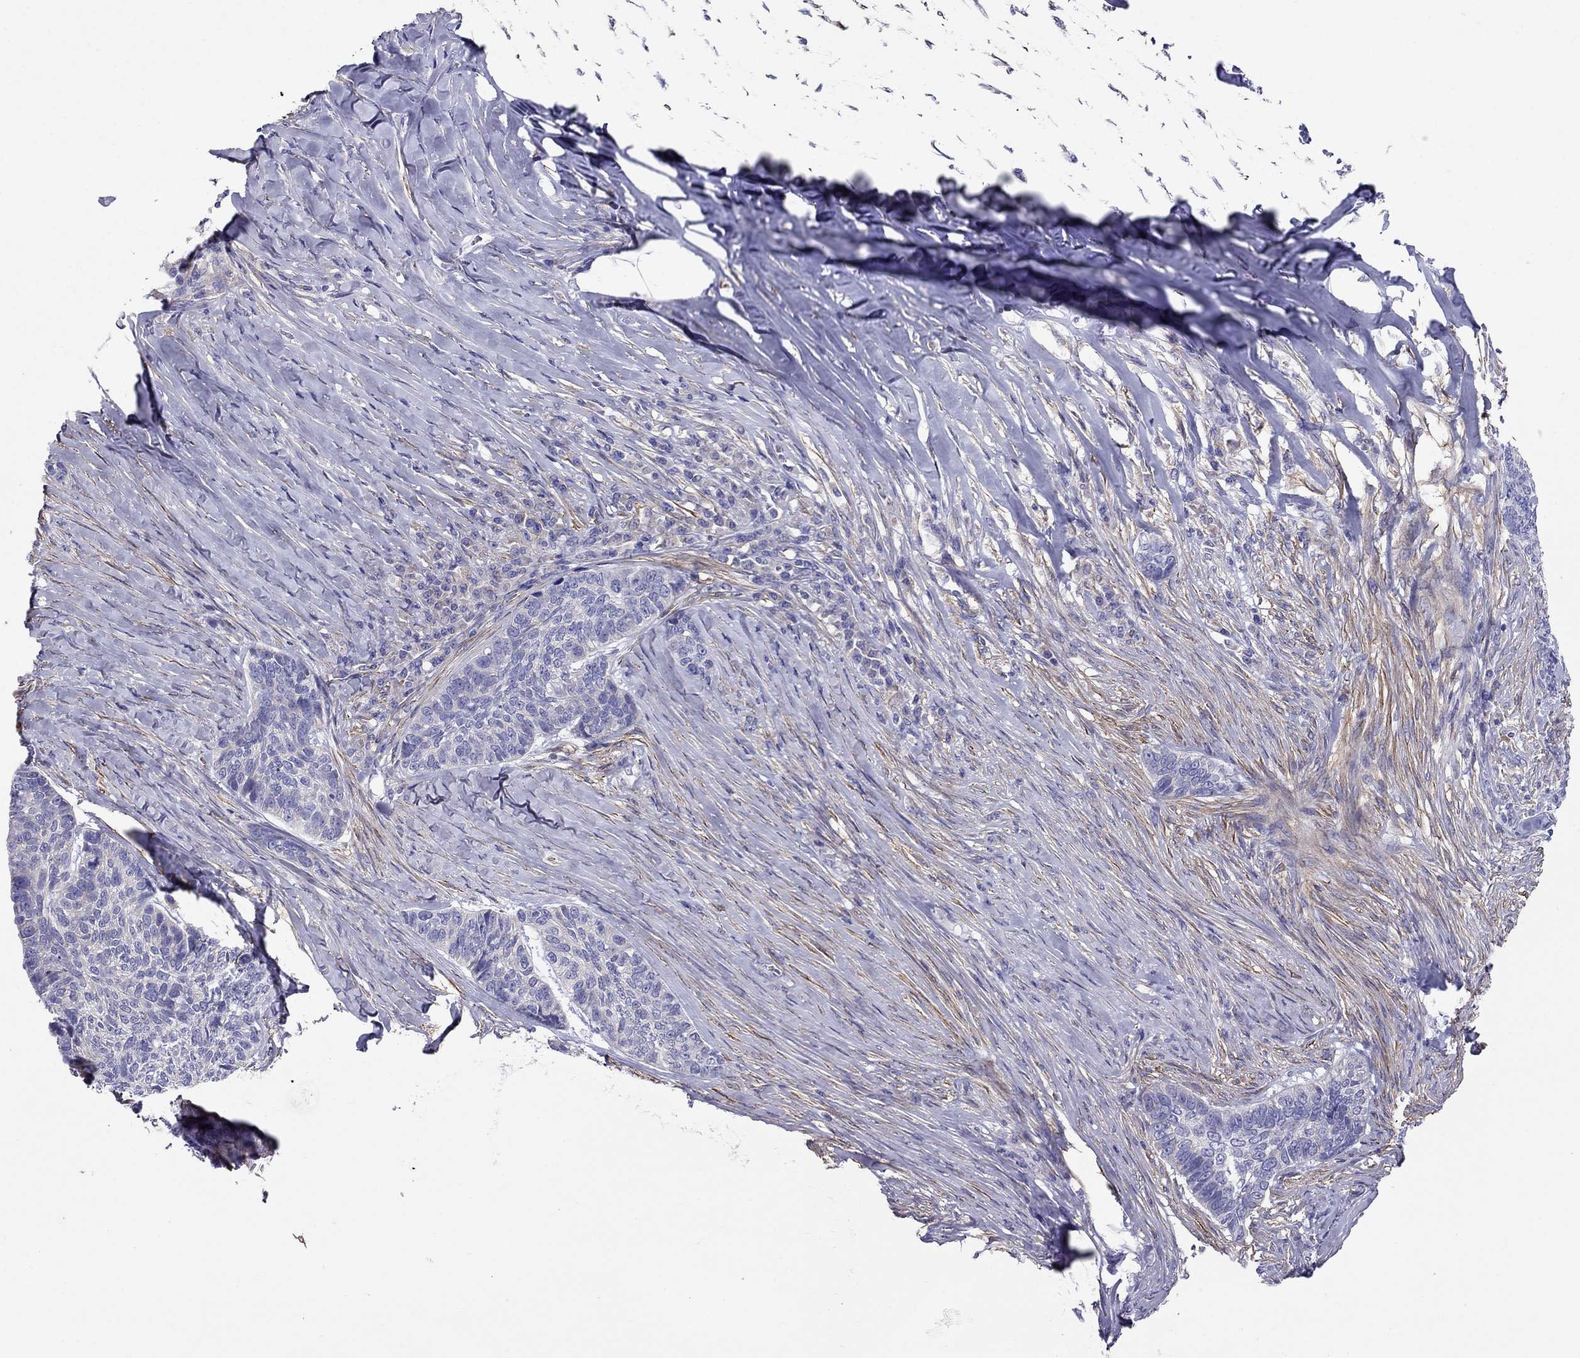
{"staining": {"intensity": "negative", "quantity": "none", "location": "none"}, "tissue": "skin cancer", "cell_type": "Tumor cells", "image_type": "cancer", "snomed": [{"axis": "morphology", "description": "Basal cell carcinoma"}, {"axis": "topography", "description": "Skin"}], "caption": "High power microscopy micrograph of an immunohistochemistry photomicrograph of skin cancer, revealing no significant staining in tumor cells.", "gene": "GPR50", "patient": {"sex": "female", "age": 69}}